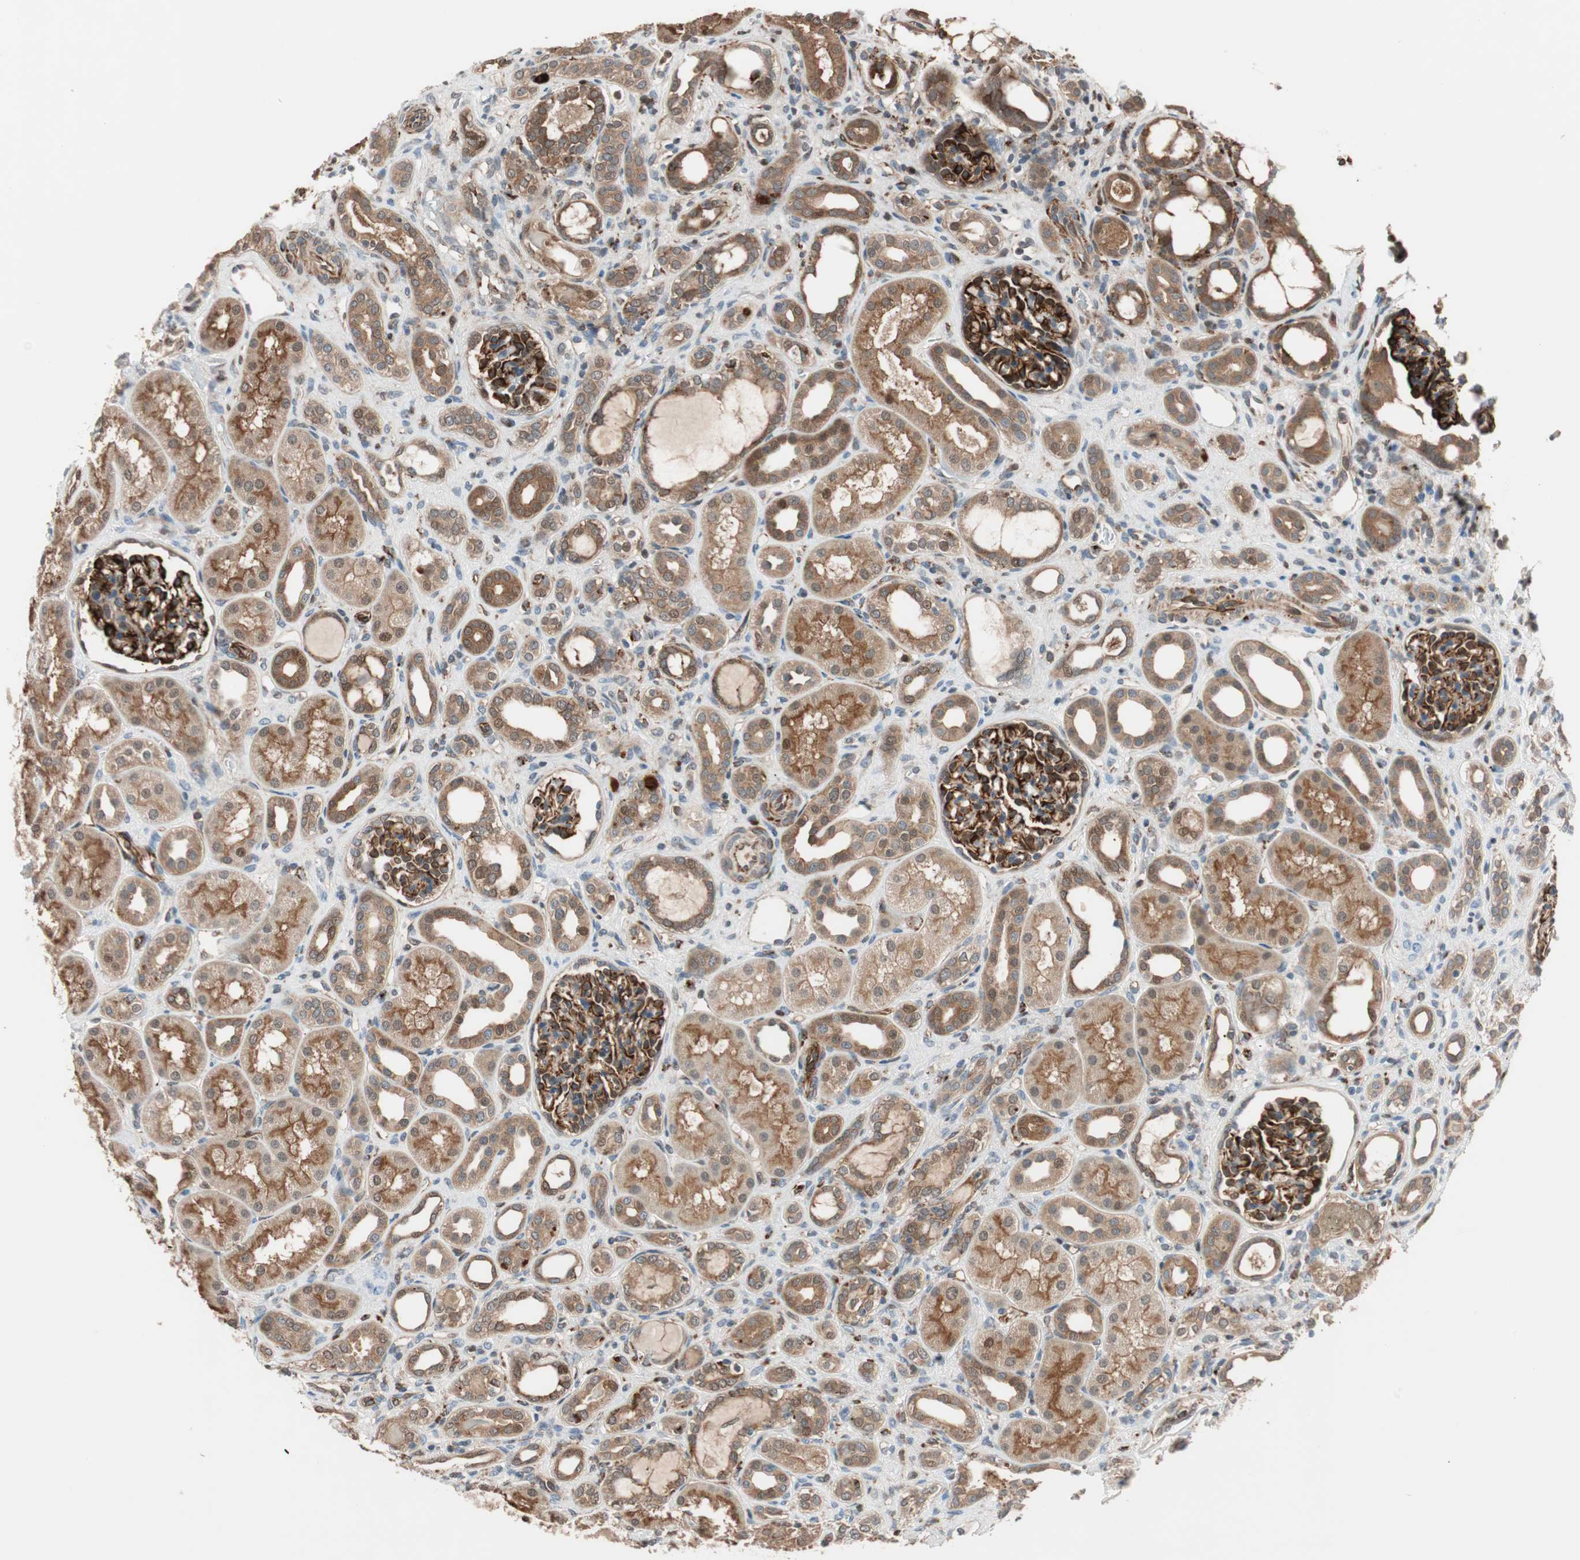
{"staining": {"intensity": "strong", "quantity": ">75%", "location": "cytoplasmic/membranous"}, "tissue": "kidney", "cell_type": "Cells in glomeruli", "image_type": "normal", "snomed": [{"axis": "morphology", "description": "Normal tissue, NOS"}, {"axis": "topography", "description": "Kidney"}], "caption": "Cells in glomeruli display strong cytoplasmic/membranous positivity in approximately >75% of cells in normal kidney. (IHC, brightfield microscopy, high magnification).", "gene": "P3R3URF", "patient": {"sex": "male", "age": 7}}